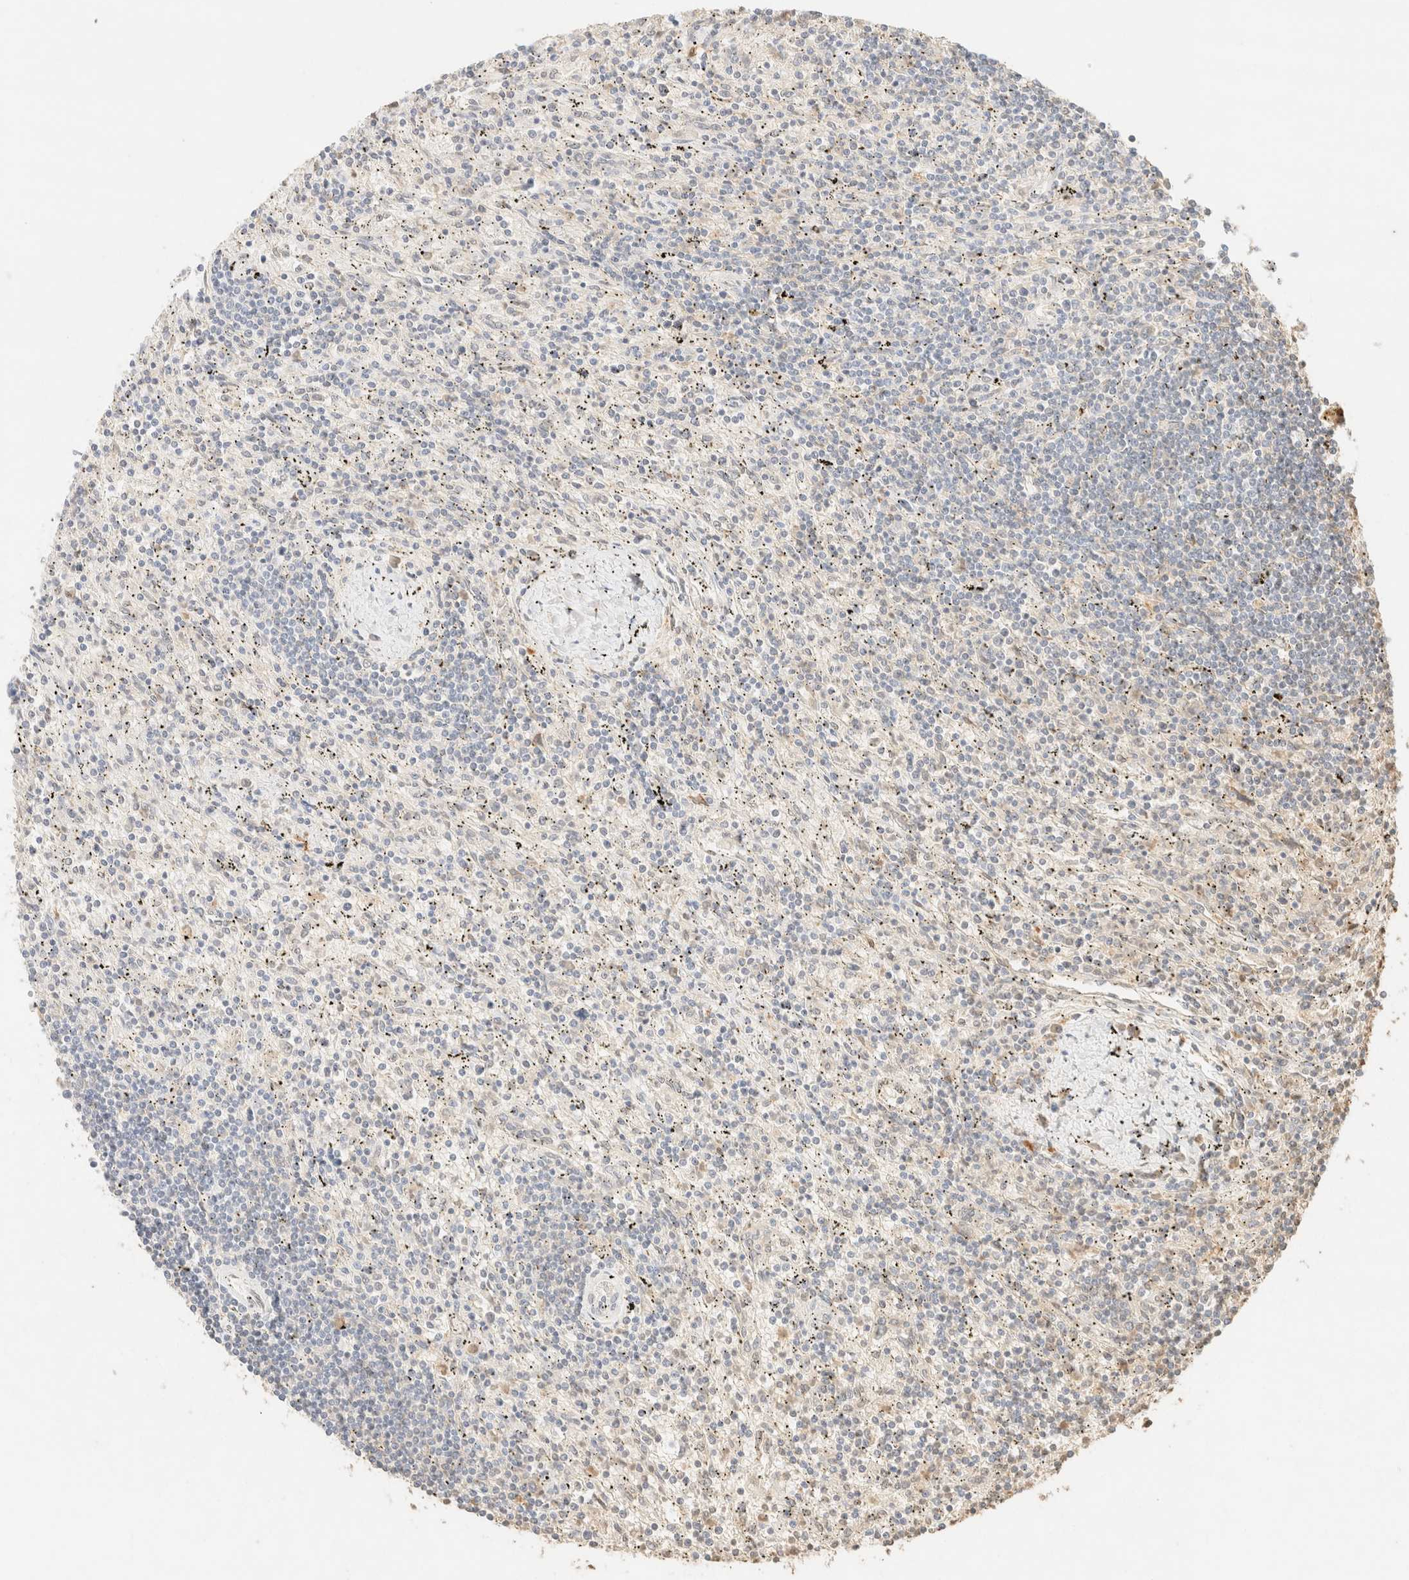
{"staining": {"intensity": "negative", "quantity": "none", "location": "none"}, "tissue": "lymphoma", "cell_type": "Tumor cells", "image_type": "cancer", "snomed": [{"axis": "morphology", "description": "Malignant lymphoma, non-Hodgkin's type, Low grade"}, {"axis": "topography", "description": "Spleen"}], "caption": "A micrograph of human lymphoma is negative for staining in tumor cells.", "gene": "S100A13", "patient": {"sex": "male", "age": 76}}